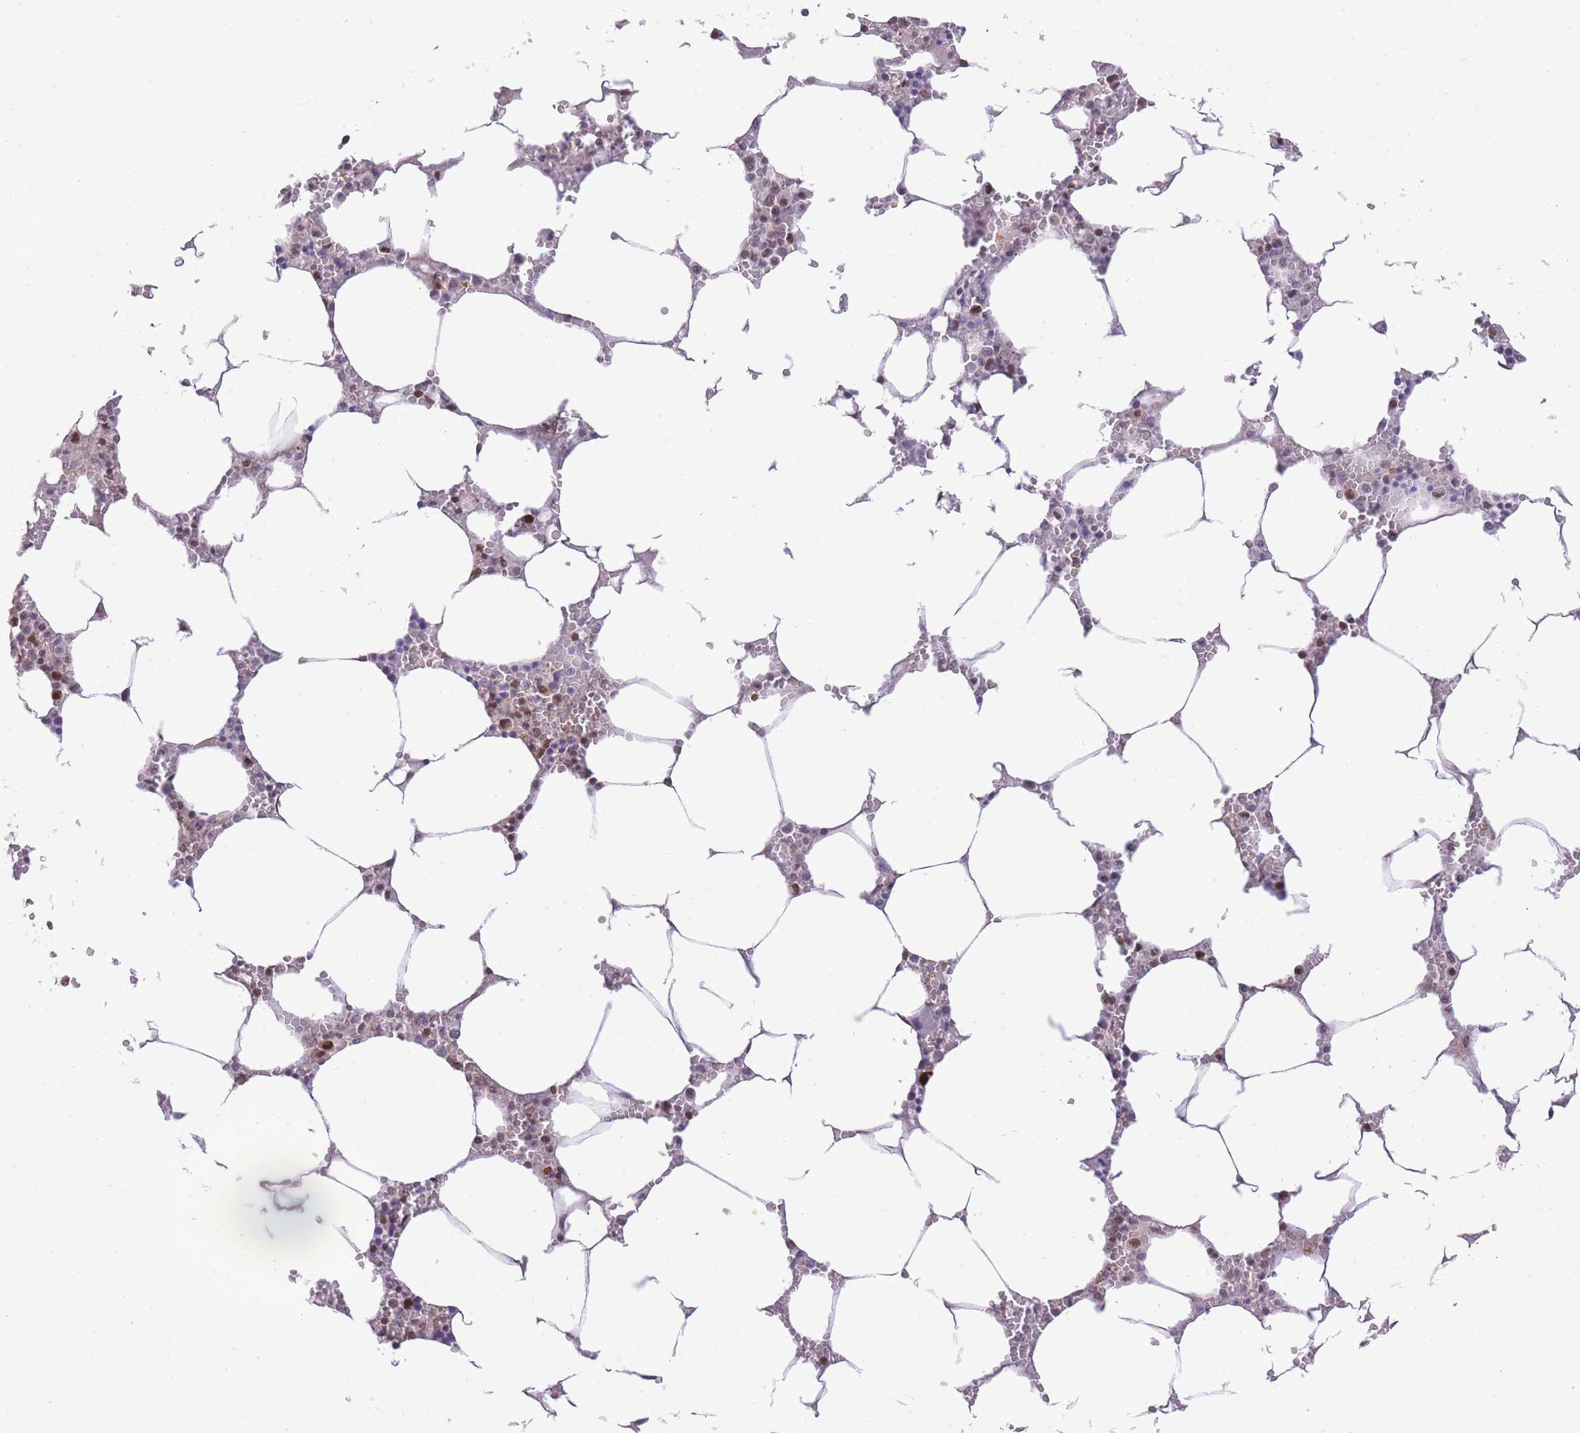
{"staining": {"intensity": "negative", "quantity": "none", "location": "none"}, "tissue": "bone marrow", "cell_type": "Hematopoietic cells", "image_type": "normal", "snomed": [{"axis": "morphology", "description": "Normal tissue, NOS"}, {"axis": "topography", "description": "Bone marrow"}], "caption": "Immunohistochemical staining of benign bone marrow demonstrates no significant expression in hematopoietic cells.", "gene": "STK39", "patient": {"sex": "male", "age": 70}}